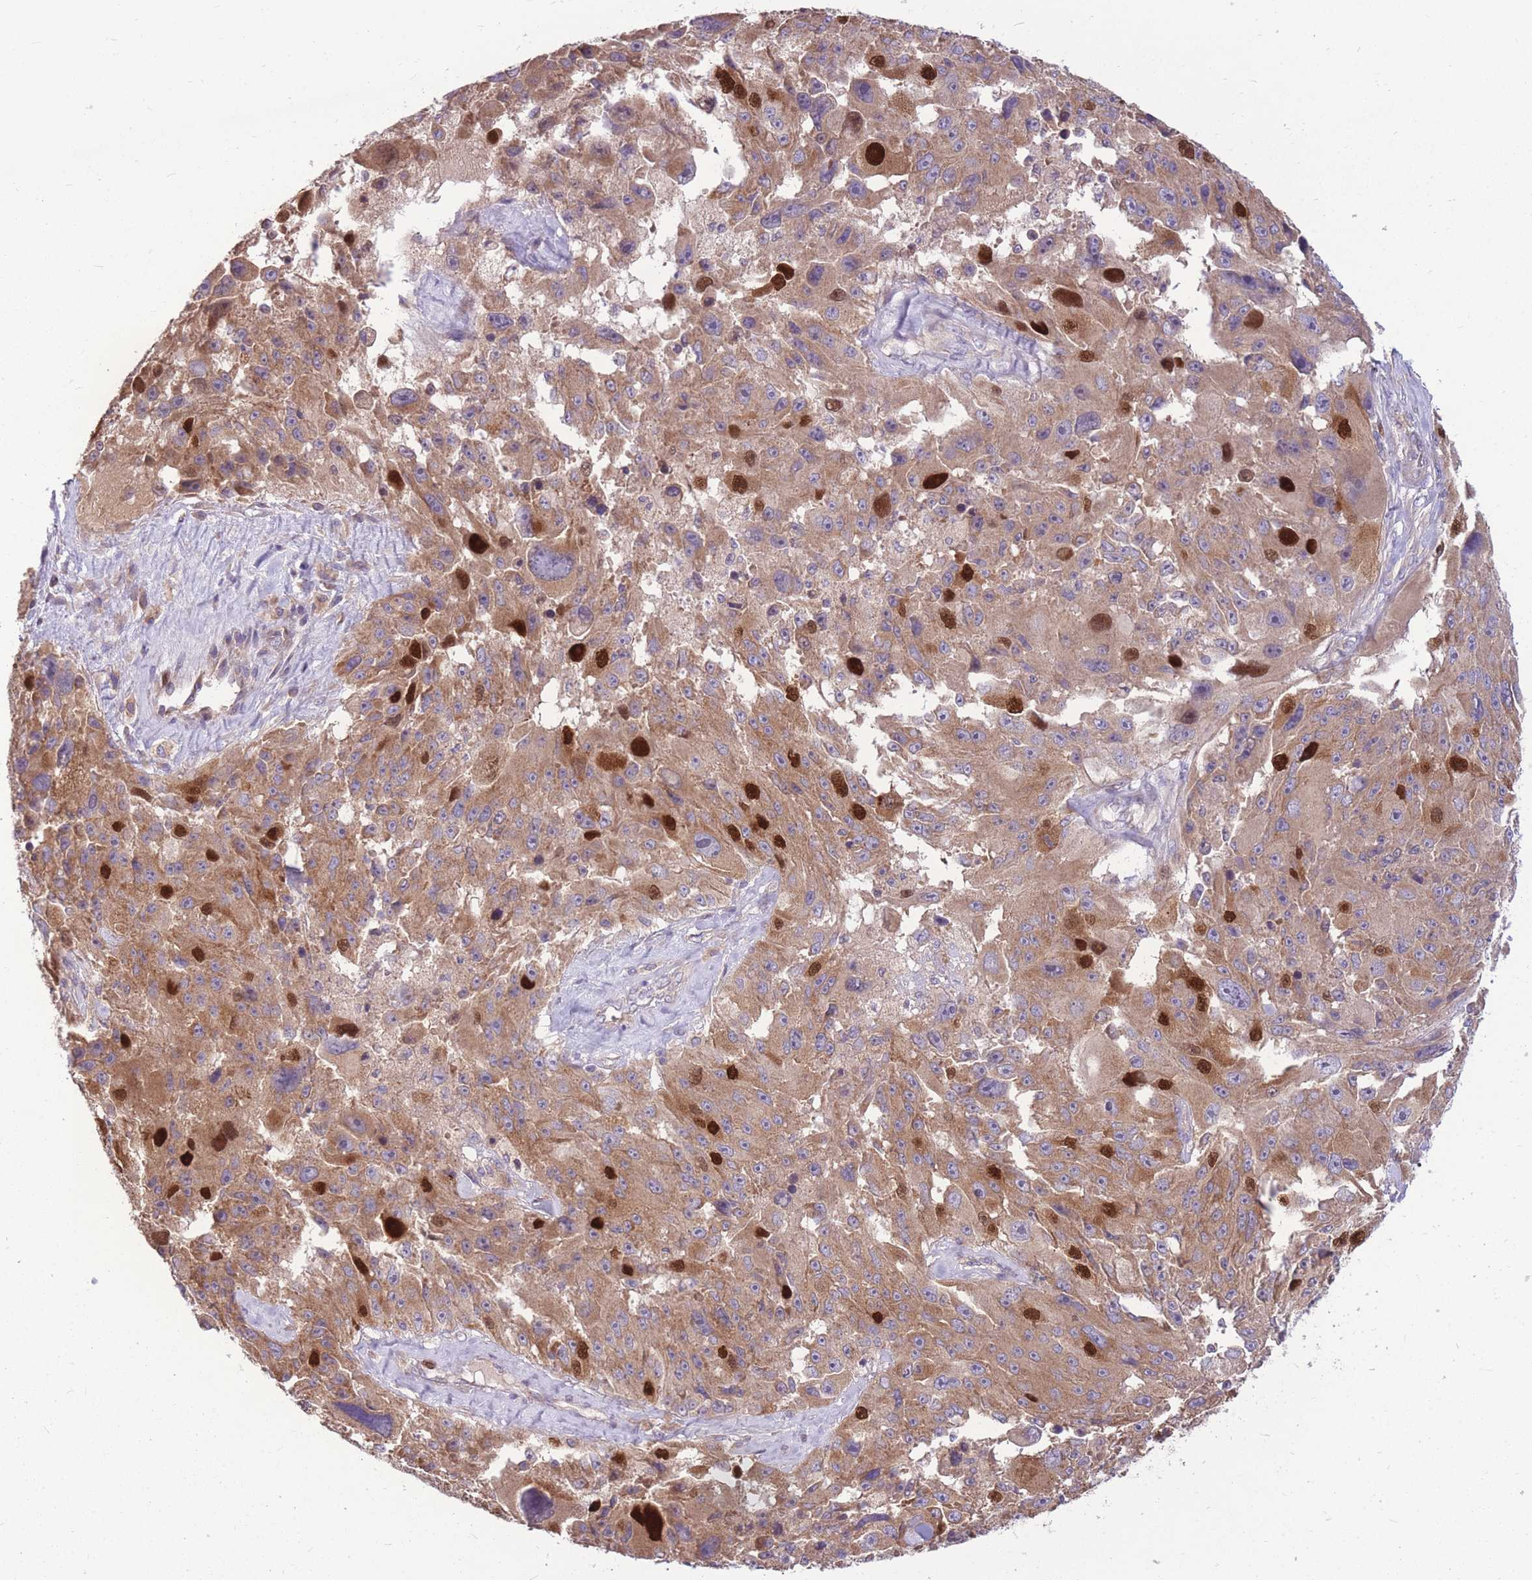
{"staining": {"intensity": "strong", "quantity": "25%-75%", "location": "cytoplasmic/membranous,nuclear"}, "tissue": "melanoma", "cell_type": "Tumor cells", "image_type": "cancer", "snomed": [{"axis": "morphology", "description": "Malignant melanoma, Metastatic site"}, {"axis": "topography", "description": "Lymph node"}], "caption": "Tumor cells display high levels of strong cytoplasmic/membranous and nuclear positivity in about 25%-75% of cells in human malignant melanoma (metastatic site).", "gene": "GMNN", "patient": {"sex": "male", "age": 62}}